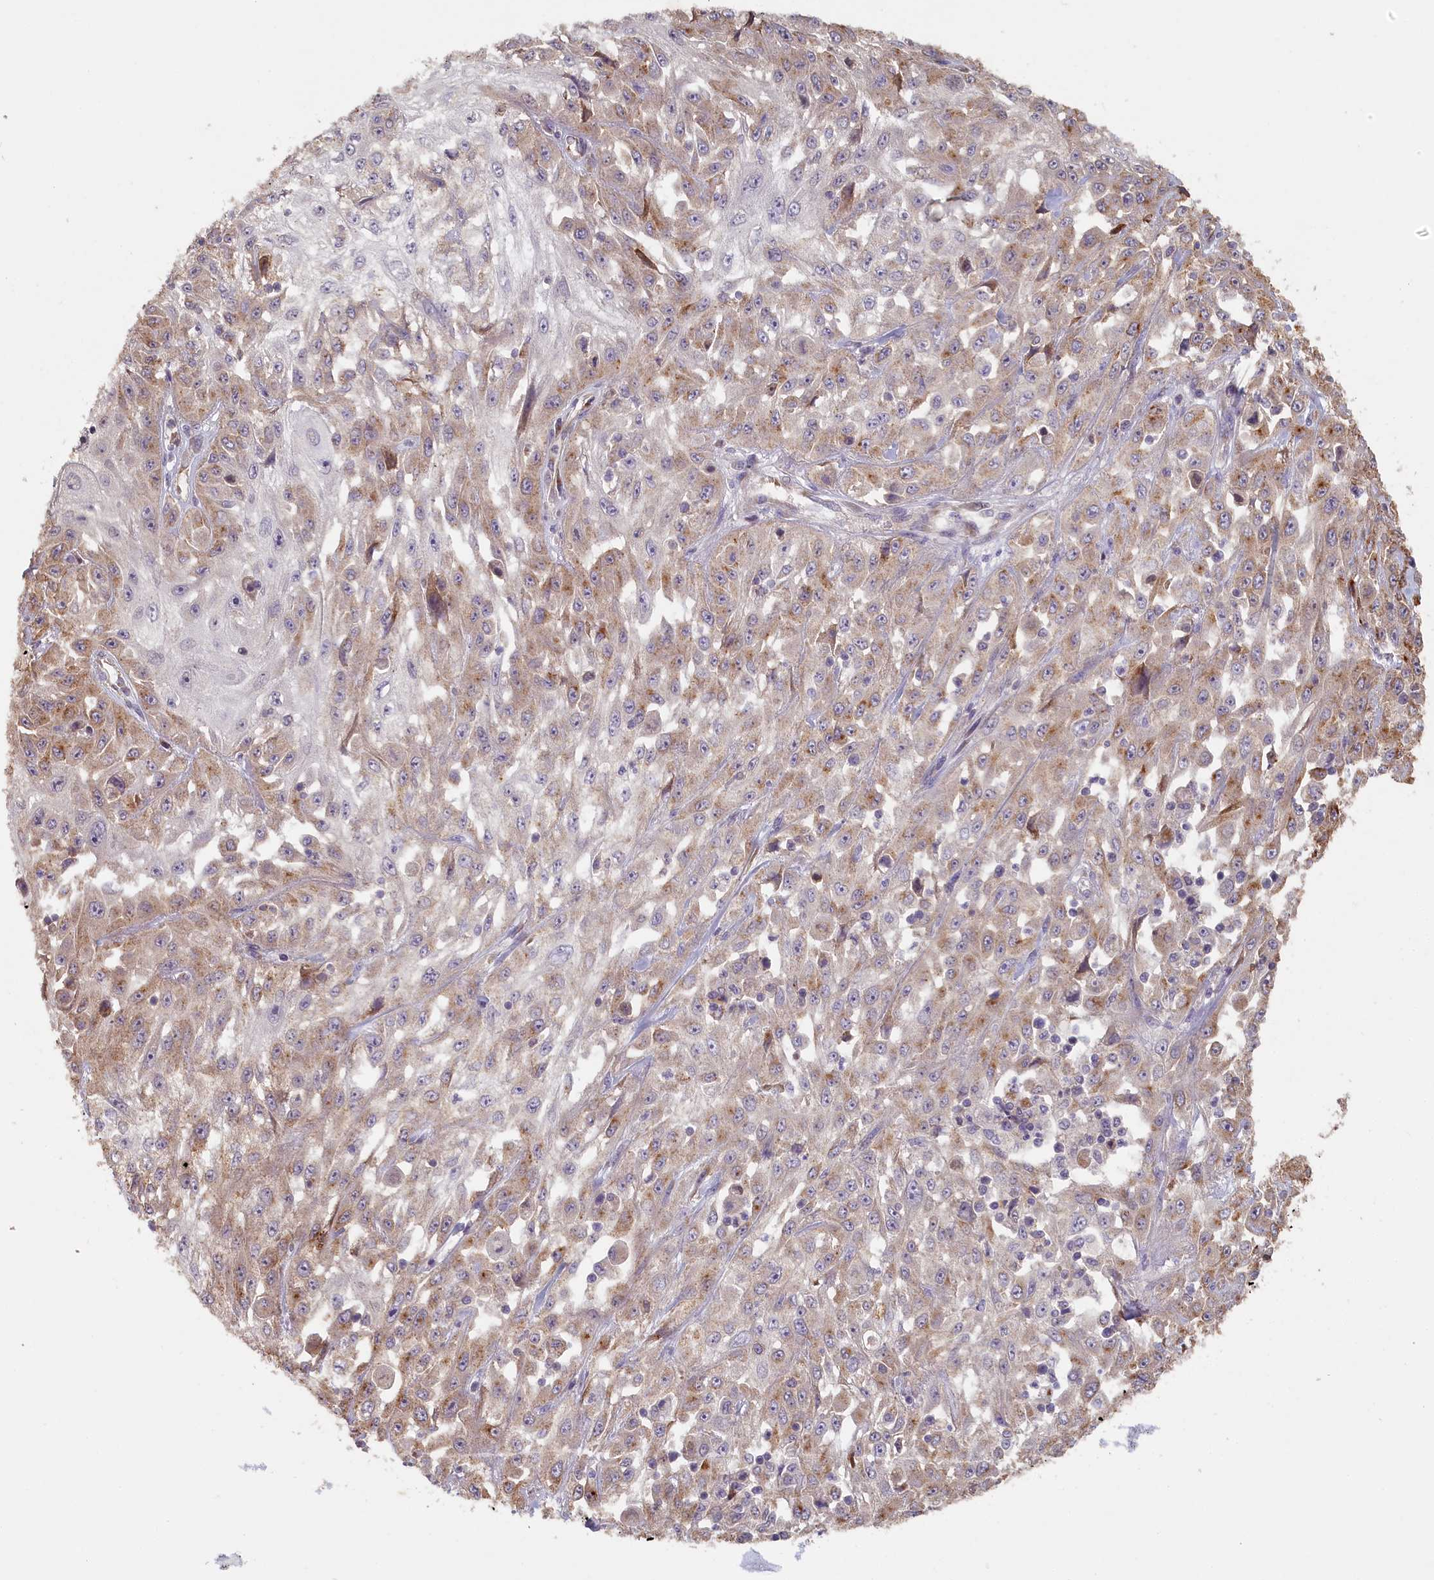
{"staining": {"intensity": "weak", "quantity": "25%-75%", "location": "cytoplasmic/membranous"}, "tissue": "skin cancer", "cell_type": "Tumor cells", "image_type": "cancer", "snomed": [{"axis": "morphology", "description": "Squamous cell carcinoma, NOS"}, {"axis": "morphology", "description": "Squamous cell carcinoma, metastatic, NOS"}, {"axis": "topography", "description": "Skin"}, {"axis": "topography", "description": "Lymph node"}], "caption": "Protein staining of skin cancer (squamous cell carcinoma) tissue displays weak cytoplasmic/membranous staining in about 25%-75% of tumor cells. (DAB IHC, brown staining for protein, blue staining for nuclei).", "gene": "STX16", "patient": {"sex": "male", "age": 75}}